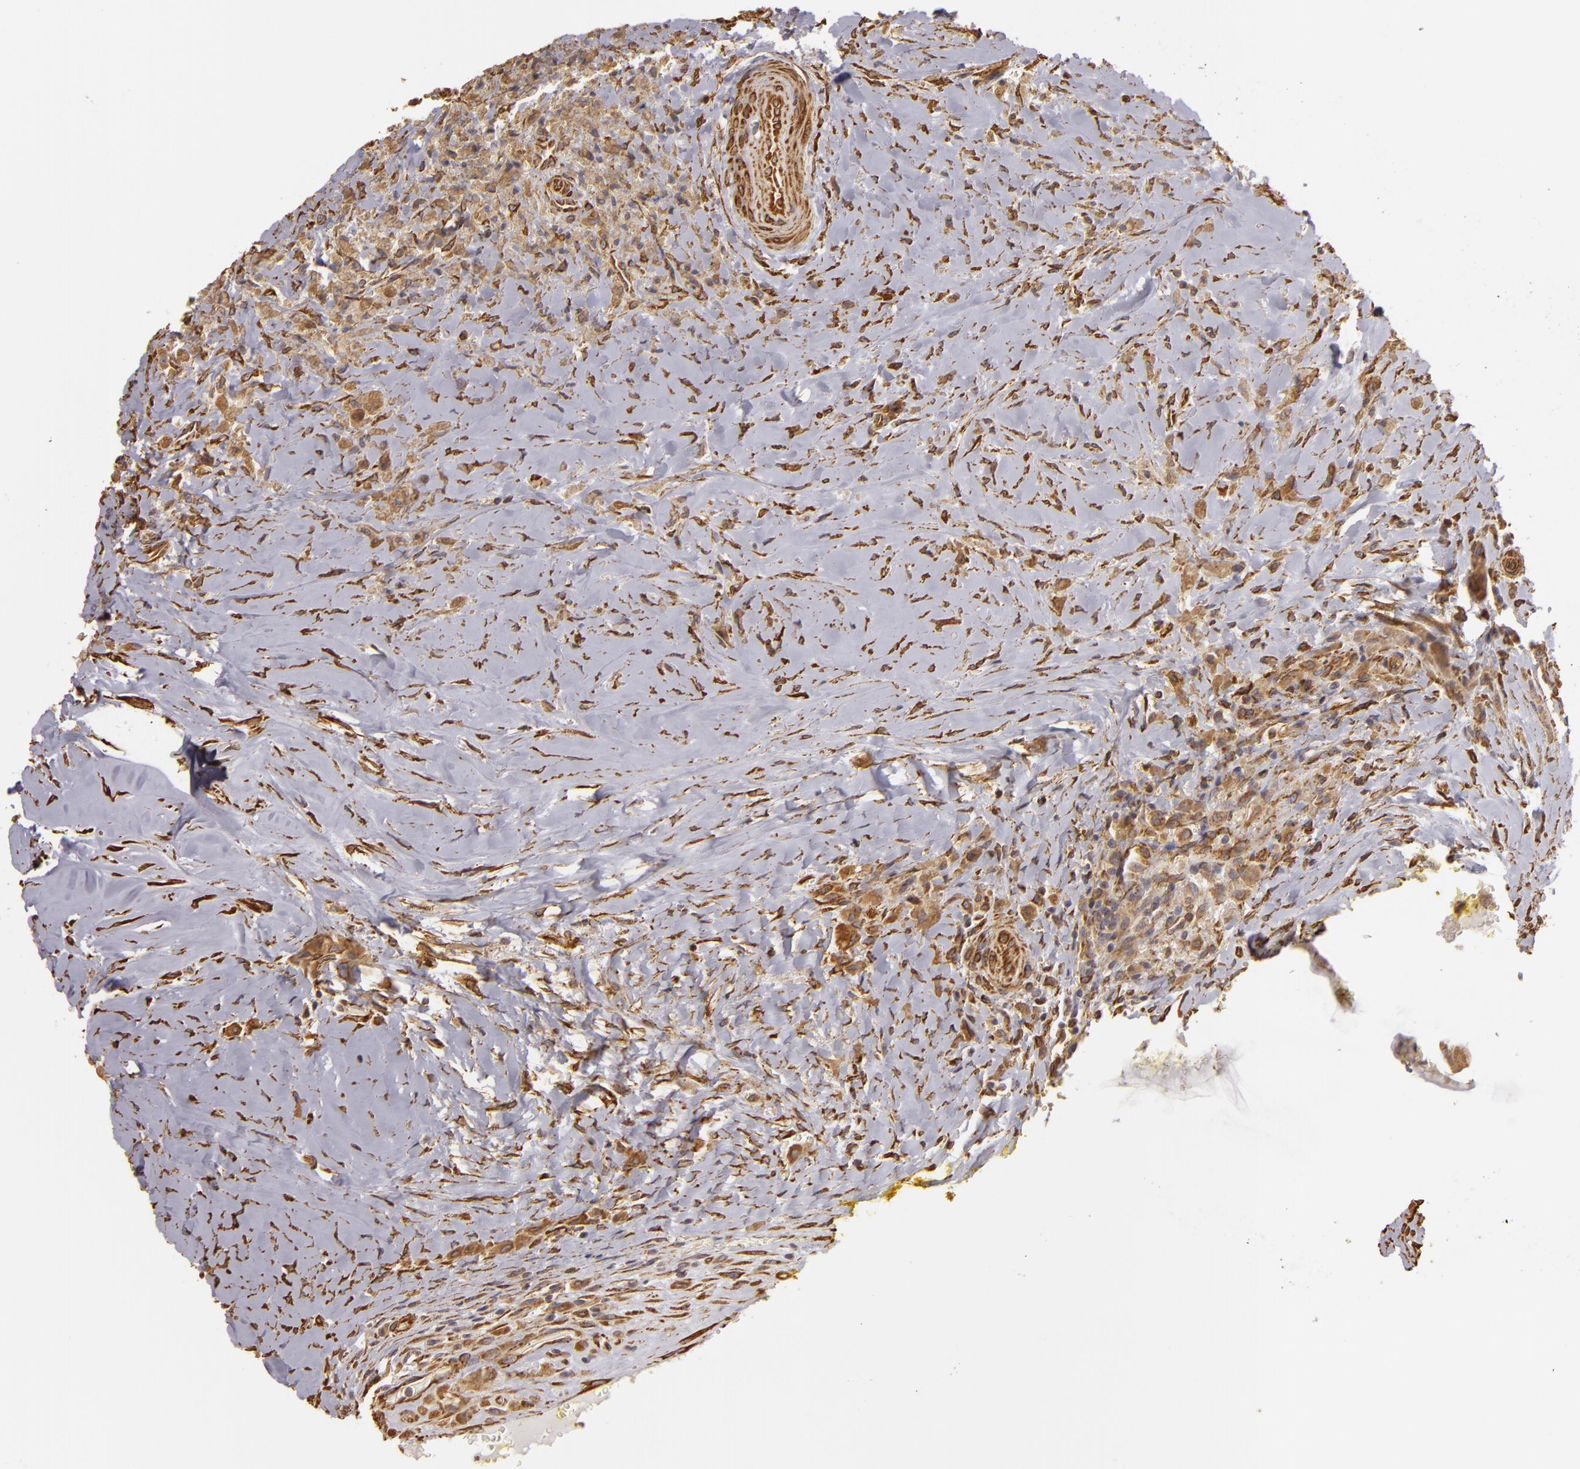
{"staining": {"intensity": "weak", "quantity": ">75%", "location": "cytoplasmic/membranous"}, "tissue": "thyroid cancer", "cell_type": "Tumor cells", "image_type": "cancer", "snomed": [{"axis": "morphology", "description": "Papillary adenocarcinoma, NOS"}, {"axis": "topography", "description": "Thyroid gland"}], "caption": "A photomicrograph showing weak cytoplasmic/membranous staining in about >75% of tumor cells in thyroid cancer, as visualized by brown immunohistochemical staining.", "gene": "CYB5R3", "patient": {"sex": "male", "age": 87}}